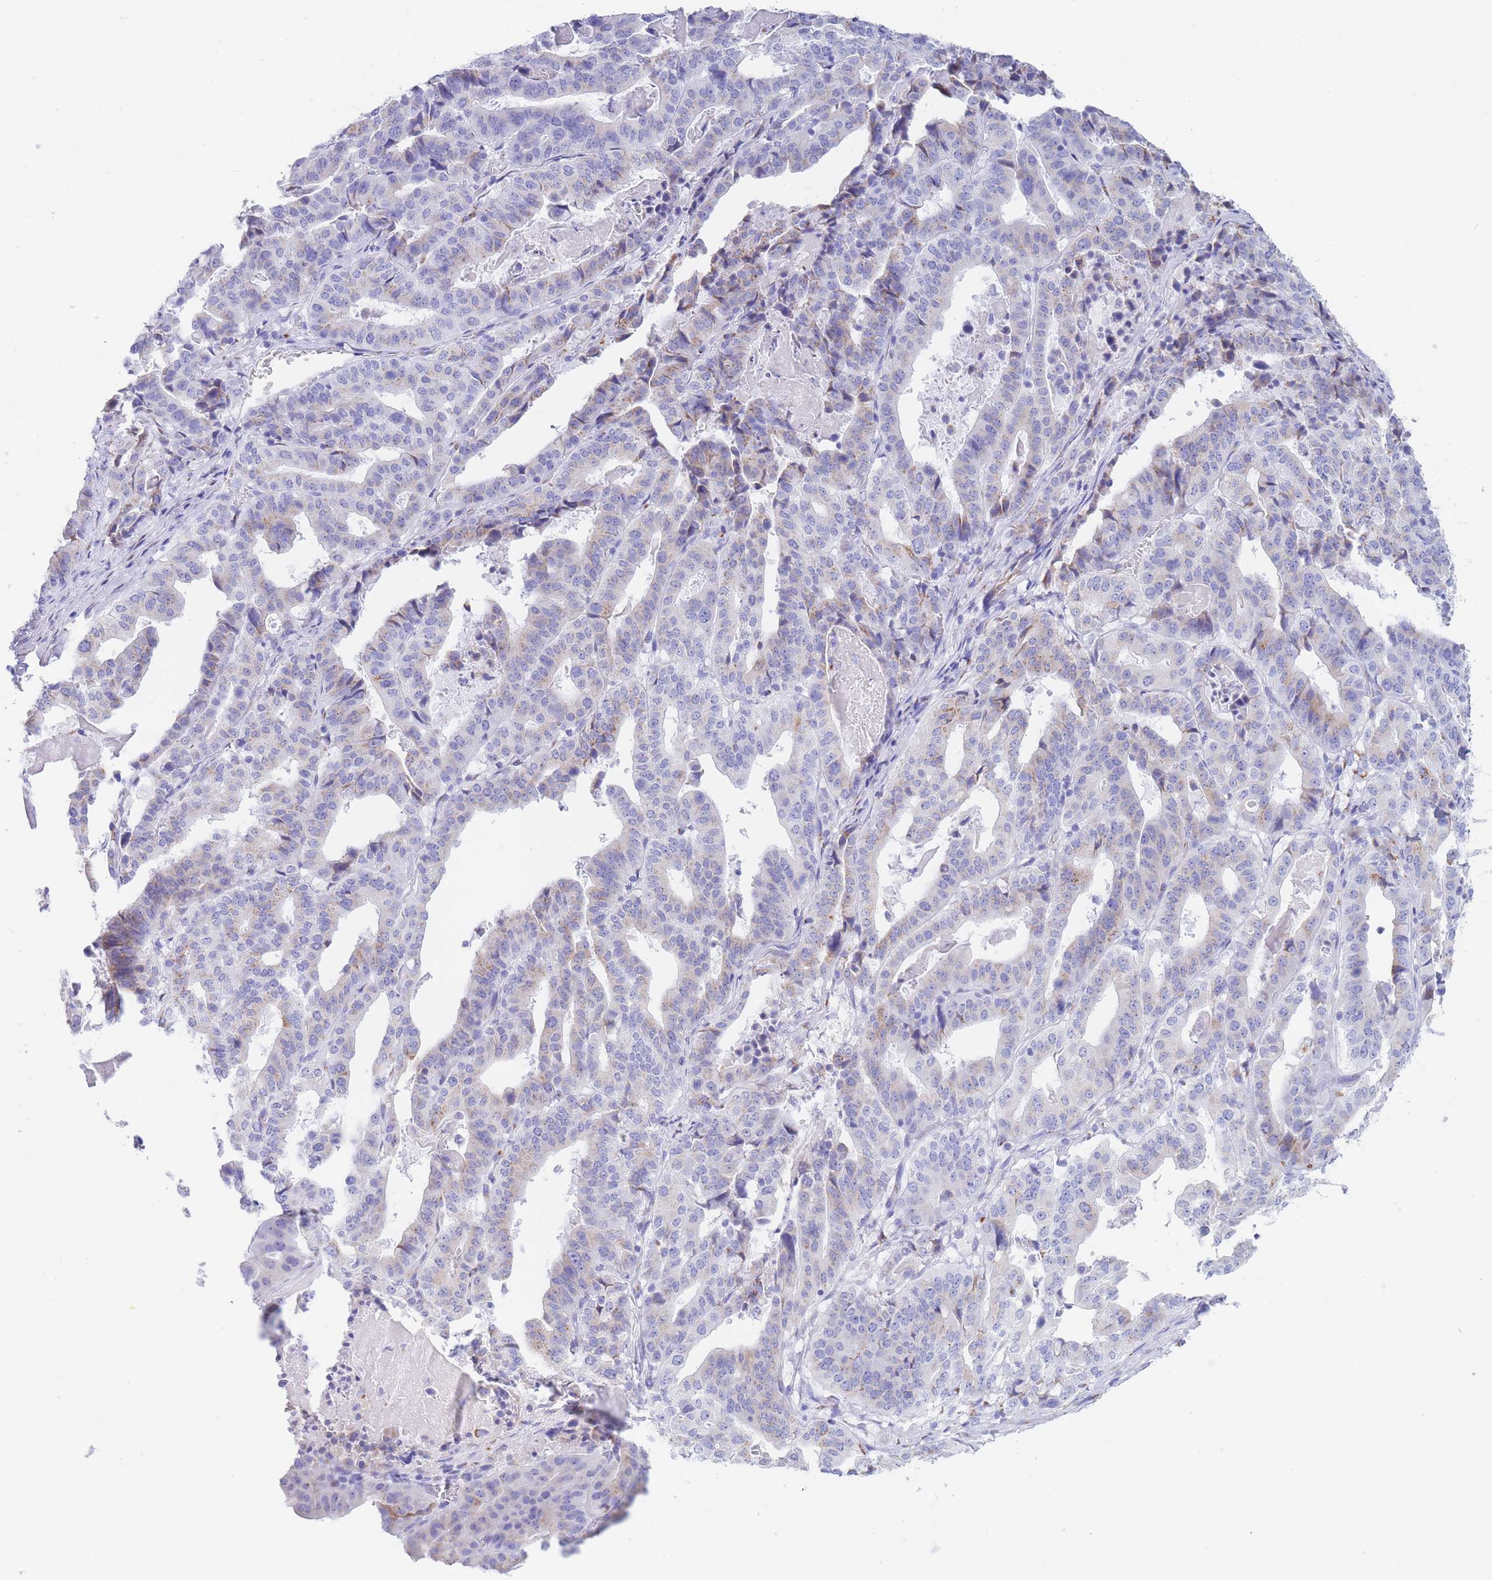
{"staining": {"intensity": "weak", "quantity": "<25%", "location": "cytoplasmic/membranous"}, "tissue": "stomach cancer", "cell_type": "Tumor cells", "image_type": "cancer", "snomed": [{"axis": "morphology", "description": "Adenocarcinoma, NOS"}, {"axis": "topography", "description": "Stomach"}], "caption": "IHC photomicrograph of stomach adenocarcinoma stained for a protein (brown), which displays no expression in tumor cells.", "gene": "FAM3C", "patient": {"sex": "male", "age": 48}}